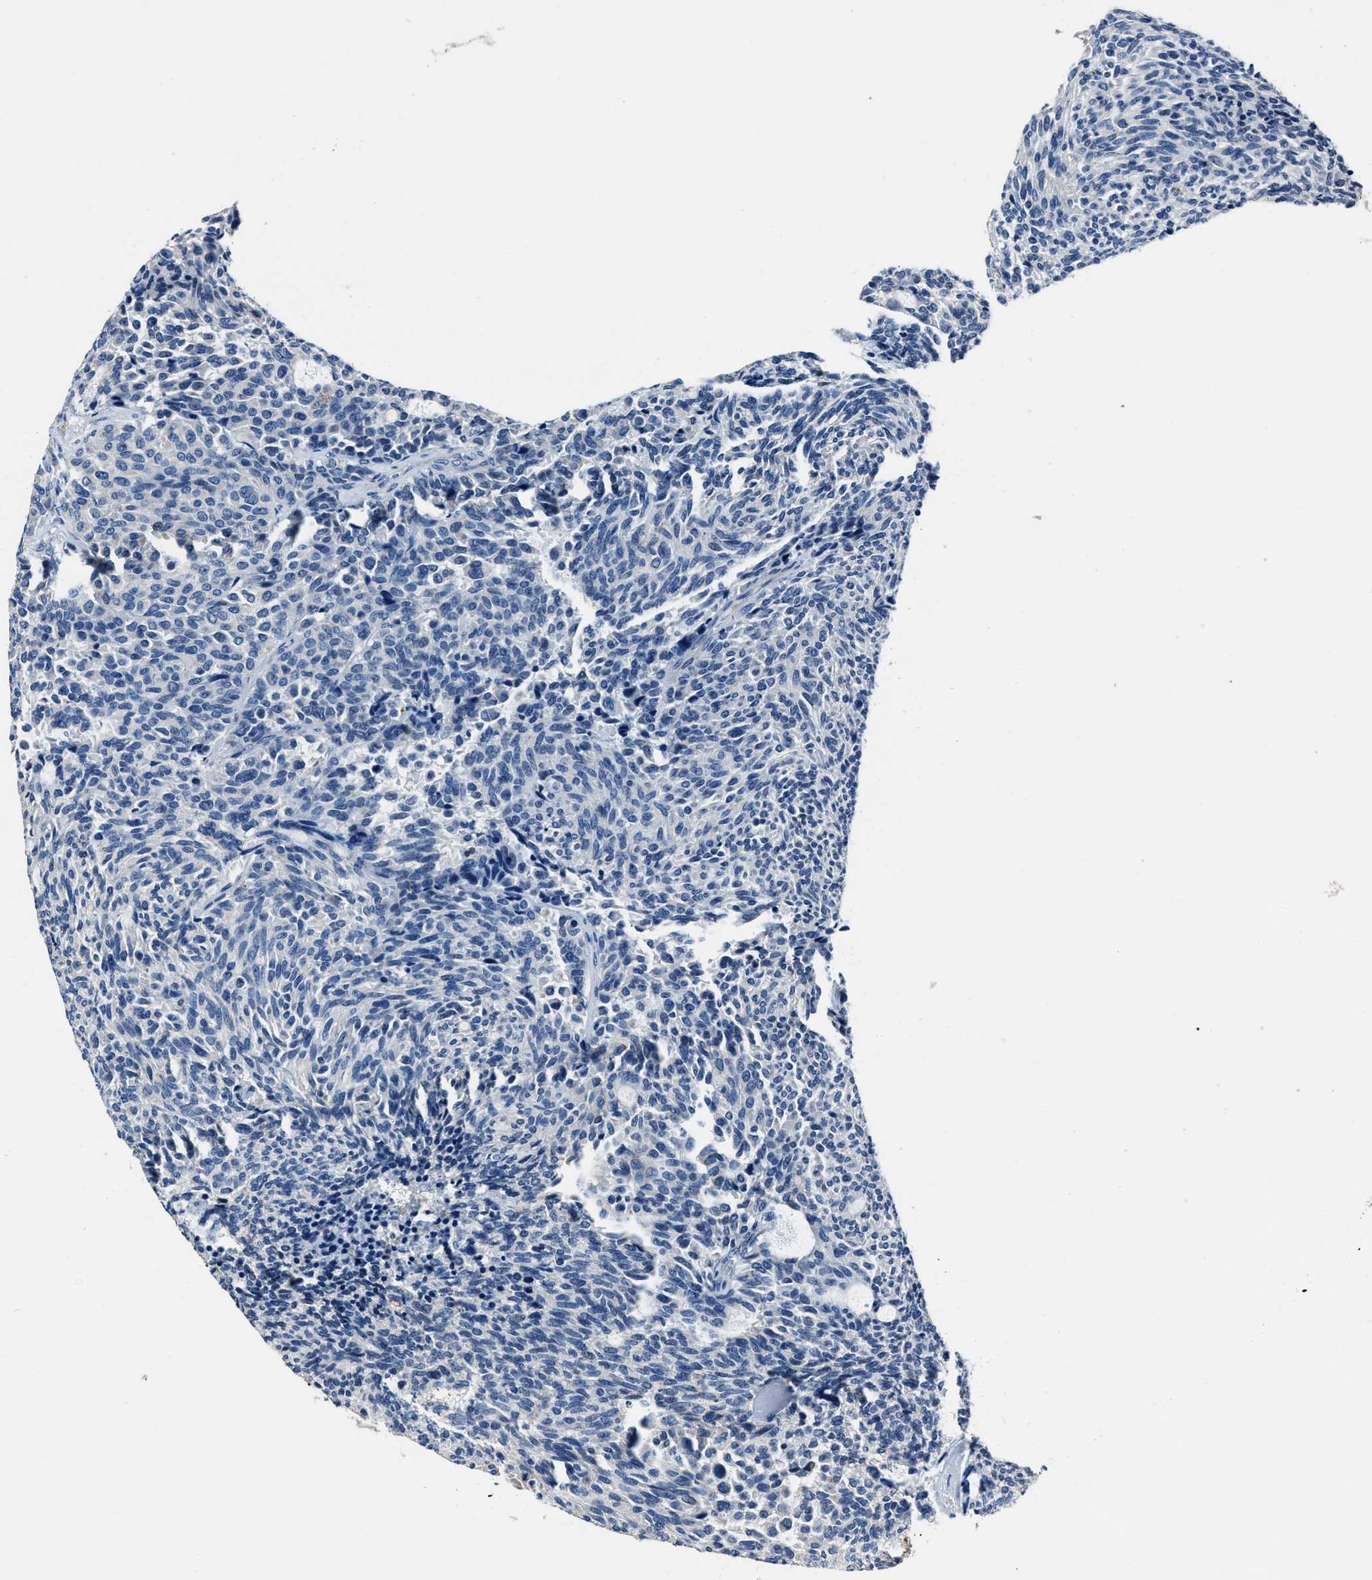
{"staining": {"intensity": "negative", "quantity": "none", "location": "none"}, "tissue": "carcinoid", "cell_type": "Tumor cells", "image_type": "cancer", "snomed": [{"axis": "morphology", "description": "Carcinoid, malignant, NOS"}, {"axis": "topography", "description": "Pancreas"}], "caption": "Human carcinoid (malignant) stained for a protein using IHC shows no staining in tumor cells.", "gene": "FGL2", "patient": {"sex": "female", "age": 54}}